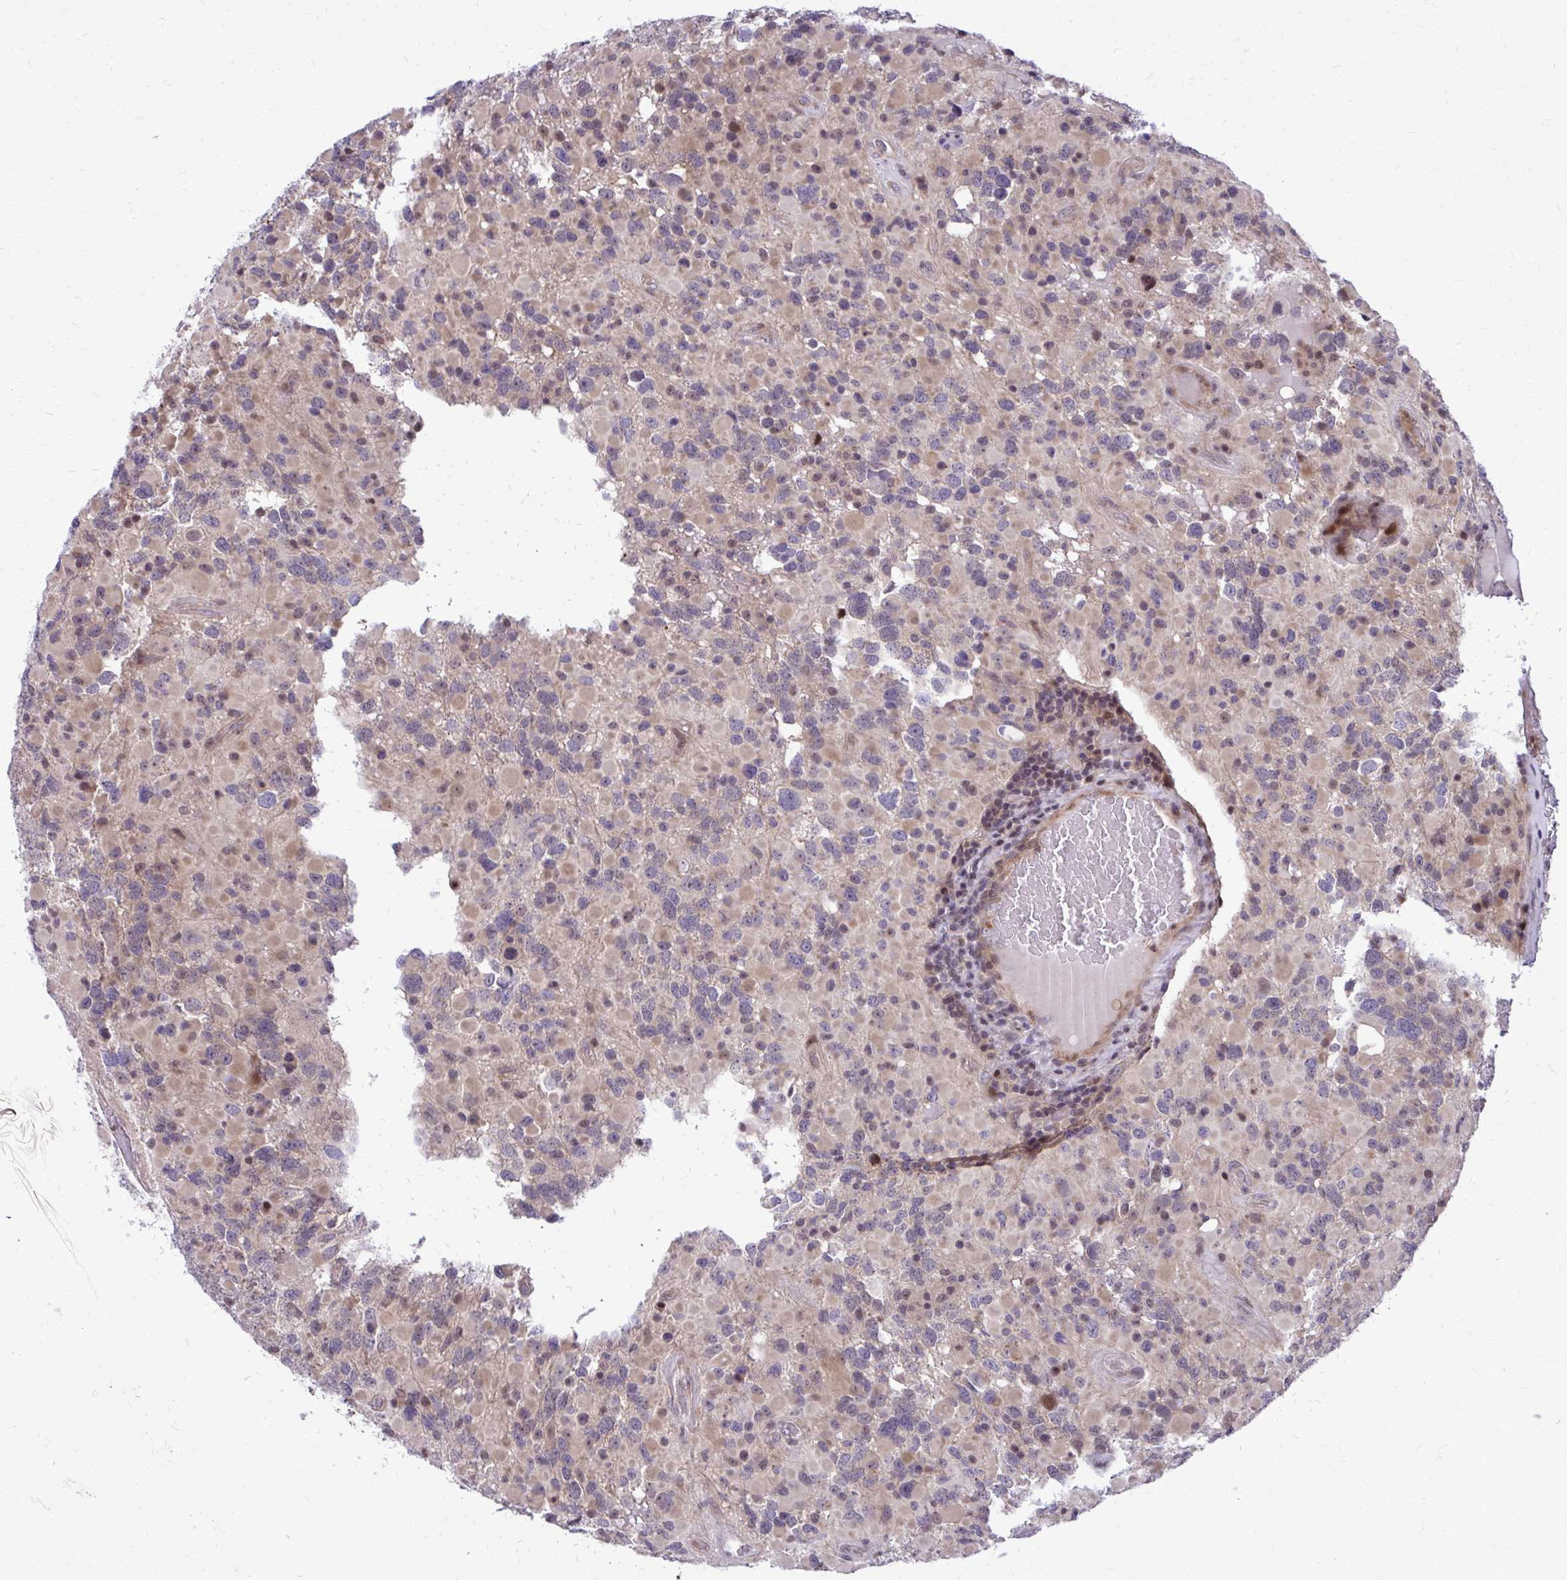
{"staining": {"intensity": "moderate", "quantity": "<25%", "location": "cytoplasmic/membranous,nuclear"}, "tissue": "glioma", "cell_type": "Tumor cells", "image_type": "cancer", "snomed": [{"axis": "morphology", "description": "Glioma, malignant, High grade"}, {"axis": "topography", "description": "Brain"}], "caption": "There is low levels of moderate cytoplasmic/membranous and nuclear positivity in tumor cells of malignant high-grade glioma, as demonstrated by immunohistochemical staining (brown color).", "gene": "ANKRD30B", "patient": {"sex": "female", "age": 40}}